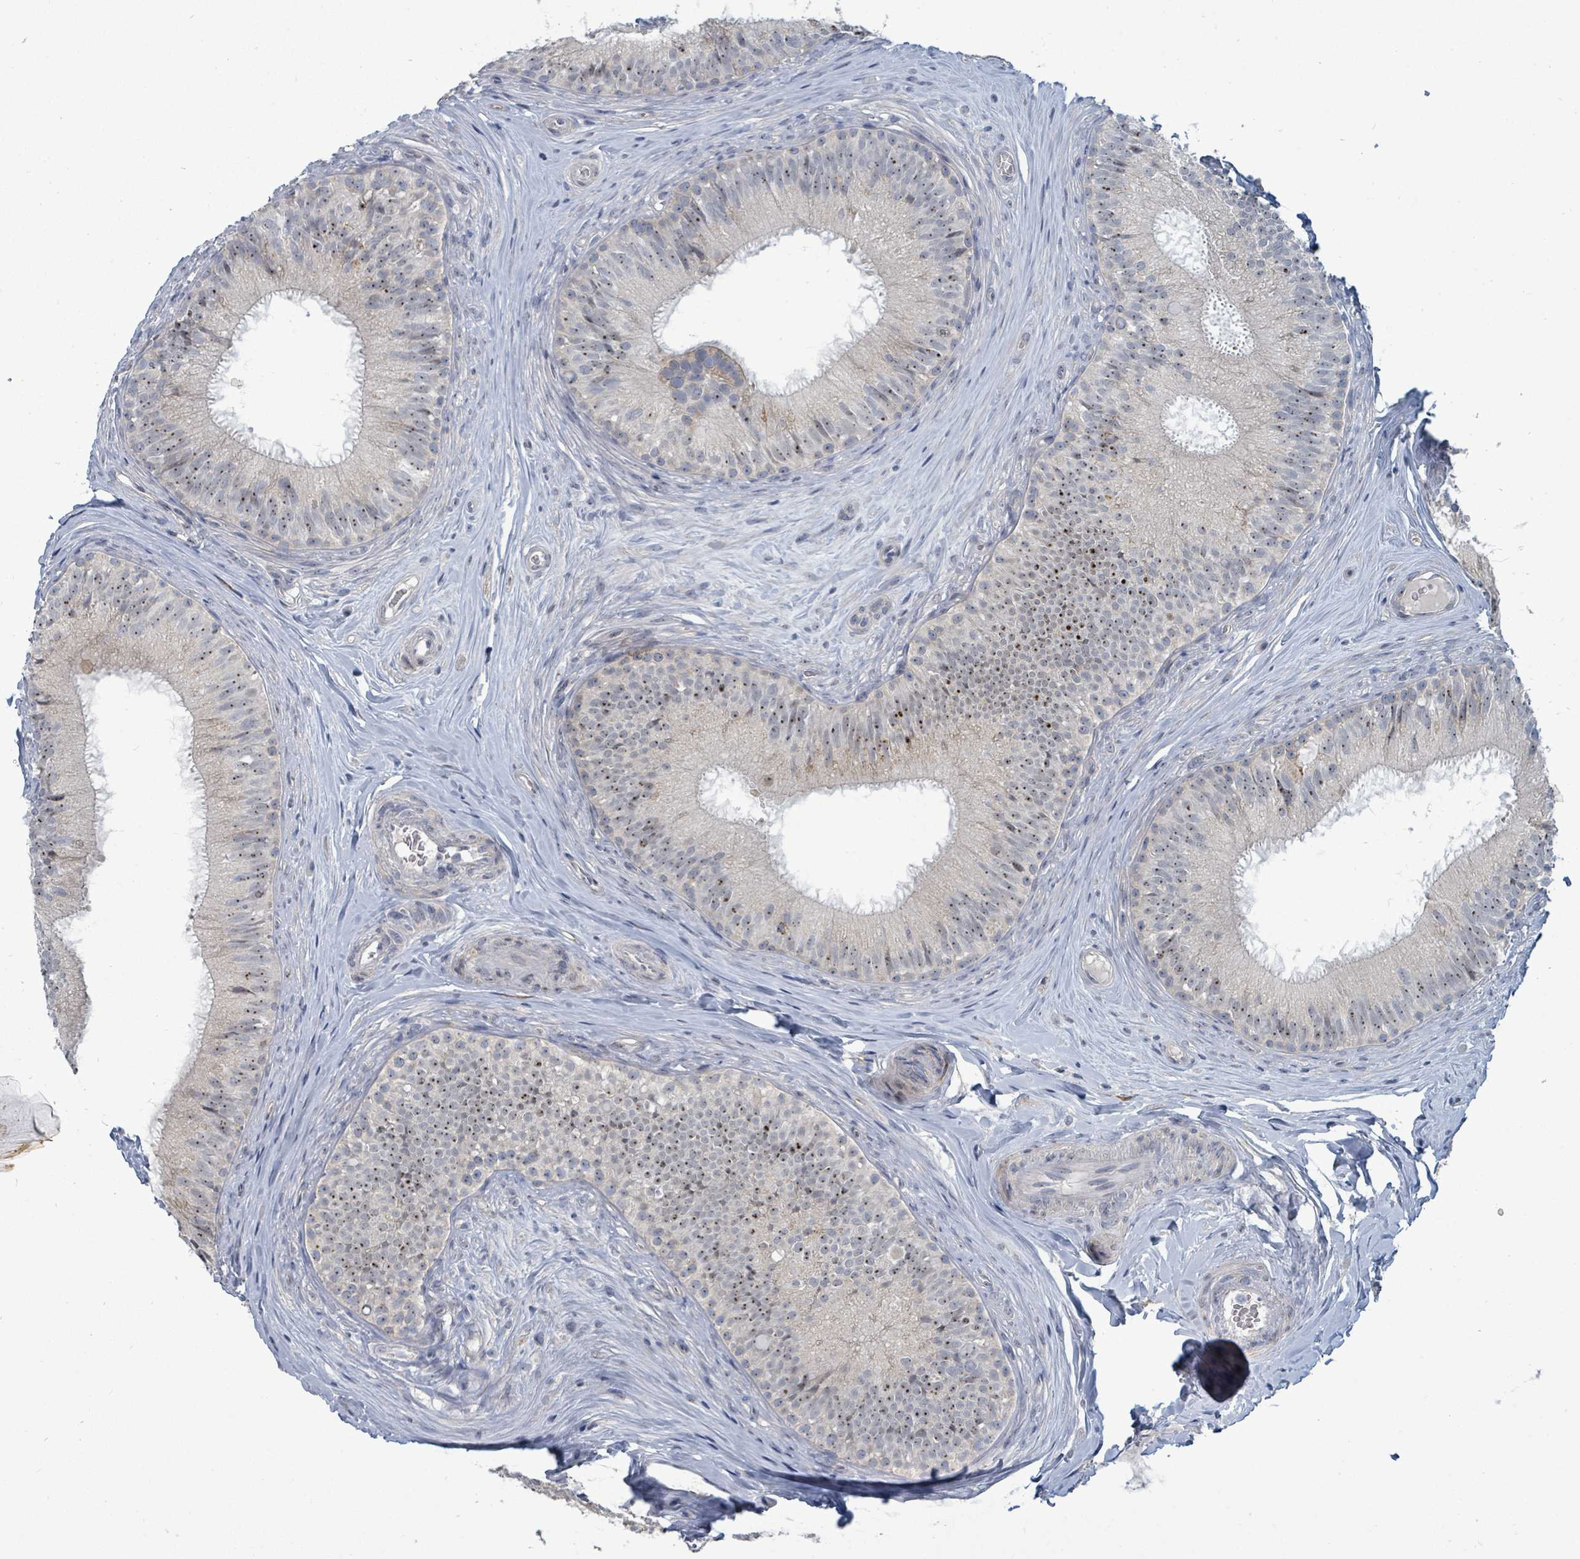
{"staining": {"intensity": "moderate", "quantity": "25%-75%", "location": "cytoplasmic/membranous,nuclear"}, "tissue": "epididymis", "cell_type": "Glandular cells", "image_type": "normal", "snomed": [{"axis": "morphology", "description": "Normal tissue, NOS"}, {"axis": "topography", "description": "Epididymis"}], "caption": "Approximately 25%-75% of glandular cells in normal epididymis demonstrate moderate cytoplasmic/membranous,nuclear protein positivity as visualized by brown immunohistochemical staining.", "gene": "TRDMT1", "patient": {"sex": "male", "age": 34}}